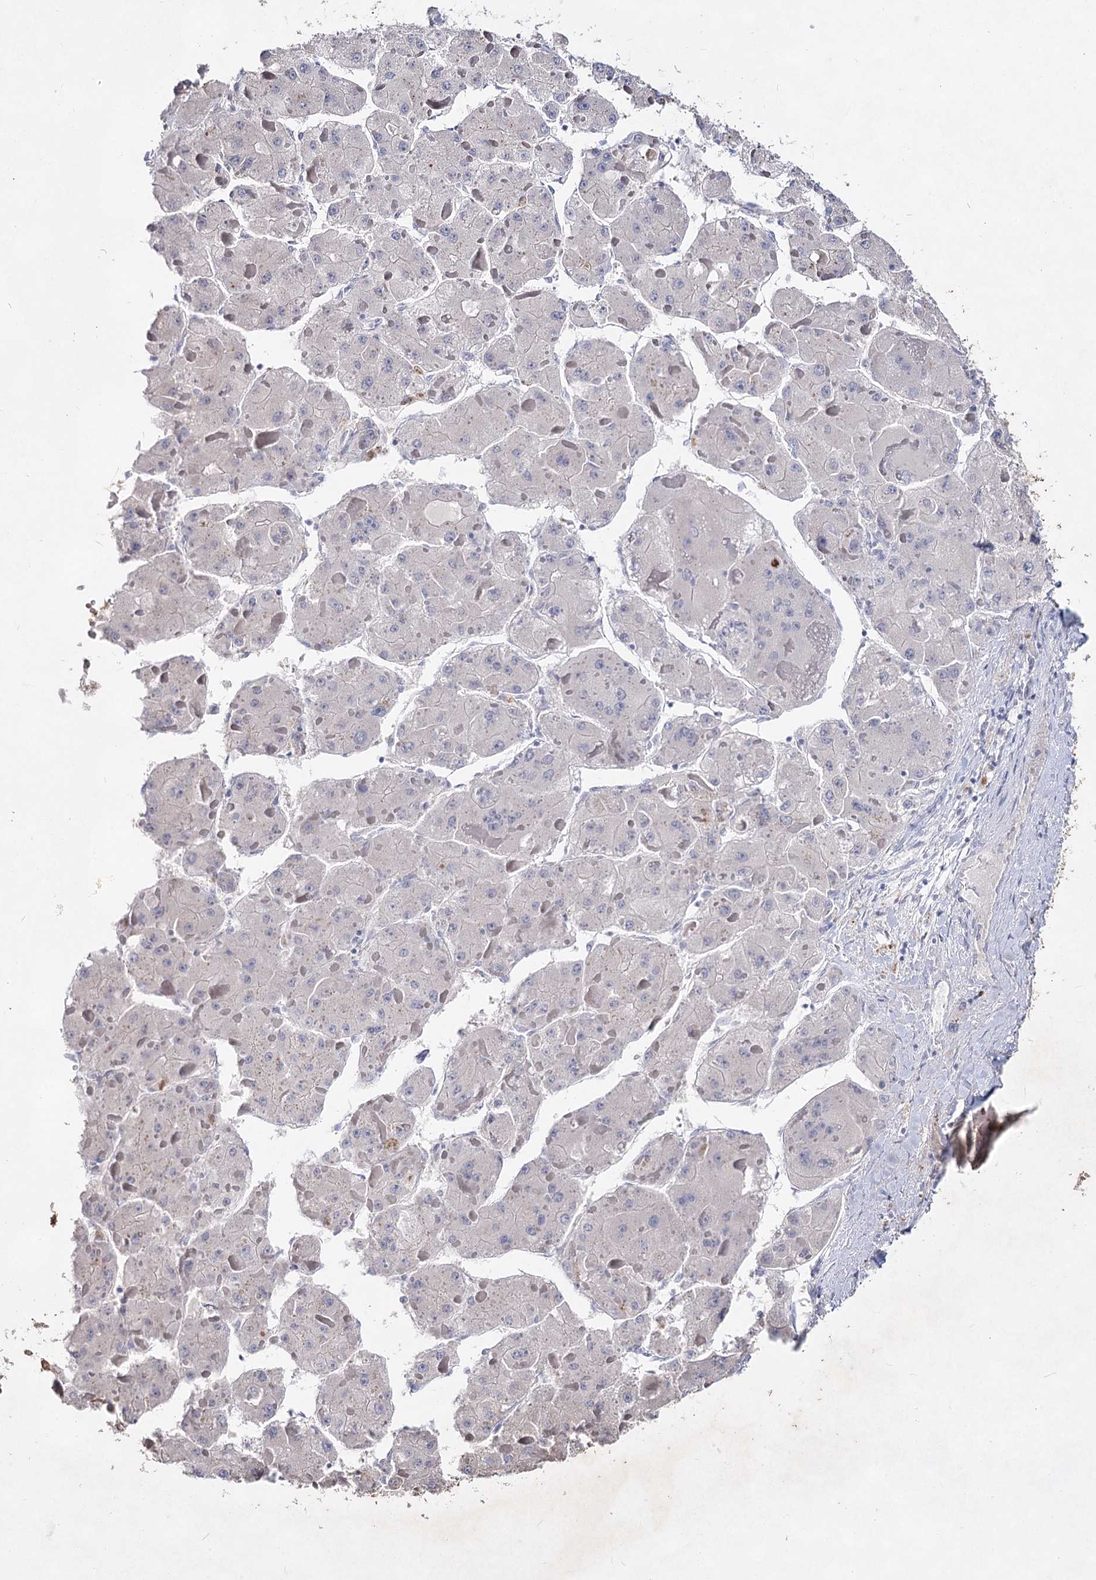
{"staining": {"intensity": "negative", "quantity": "none", "location": "none"}, "tissue": "liver cancer", "cell_type": "Tumor cells", "image_type": "cancer", "snomed": [{"axis": "morphology", "description": "Carcinoma, Hepatocellular, NOS"}, {"axis": "topography", "description": "Liver"}], "caption": "An immunohistochemistry histopathology image of hepatocellular carcinoma (liver) is shown. There is no staining in tumor cells of hepatocellular carcinoma (liver).", "gene": "CCDC73", "patient": {"sex": "female", "age": 73}}